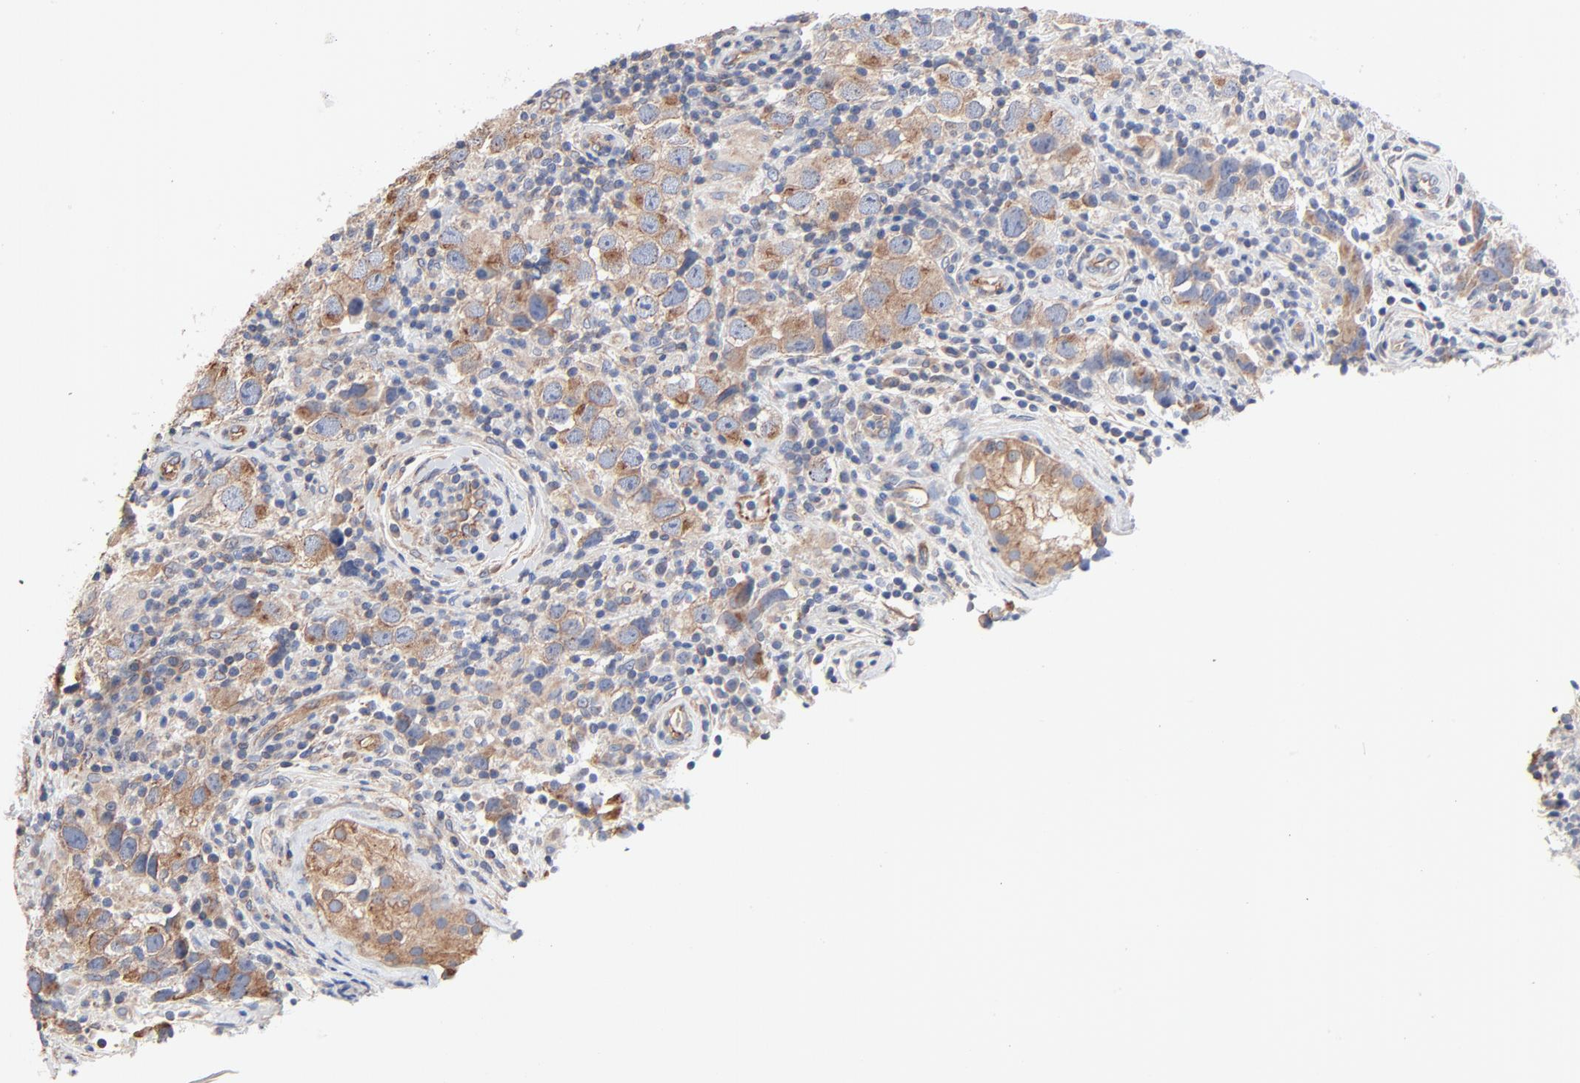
{"staining": {"intensity": "moderate", "quantity": "25%-75%", "location": "cytoplasmic/membranous"}, "tissue": "testis cancer", "cell_type": "Tumor cells", "image_type": "cancer", "snomed": [{"axis": "morphology", "description": "Carcinoma, Embryonal, NOS"}, {"axis": "topography", "description": "Testis"}], "caption": "Immunohistochemistry (IHC) of human testis cancer (embryonal carcinoma) displays medium levels of moderate cytoplasmic/membranous expression in about 25%-75% of tumor cells.", "gene": "ABCD4", "patient": {"sex": "male", "age": 21}}